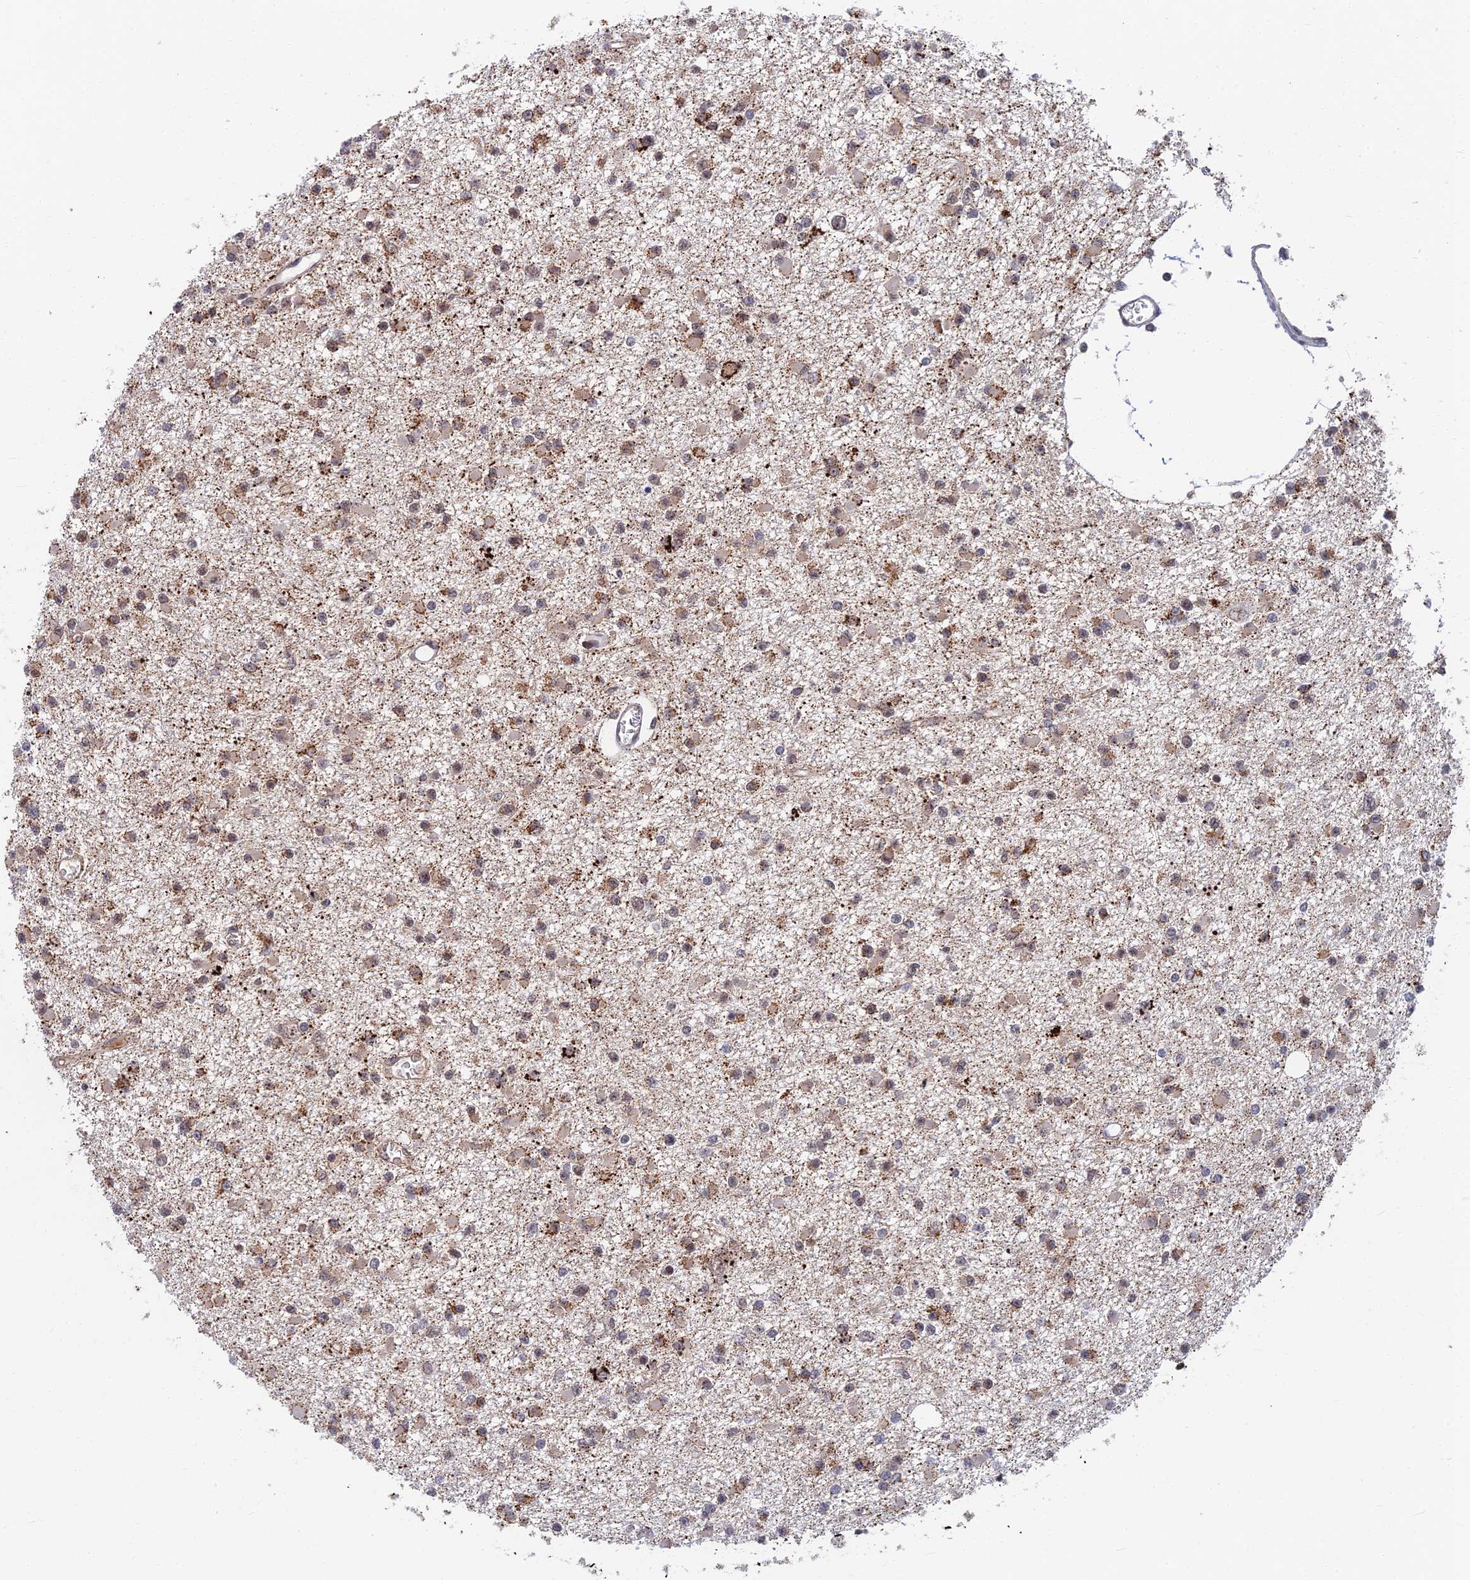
{"staining": {"intensity": "moderate", "quantity": "25%-75%", "location": "nuclear"}, "tissue": "glioma", "cell_type": "Tumor cells", "image_type": "cancer", "snomed": [{"axis": "morphology", "description": "Glioma, malignant, Low grade"}, {"axis": "topography", "description": "Brain"}], "caption": "Malignant low-grade glioma stained for a protein (brown) shows moderate nuclear positive positivity in approximately 25%-75% of tumor cells.", "gene": "TCEA2", "patient": {"sex": "female", "age": 22}}